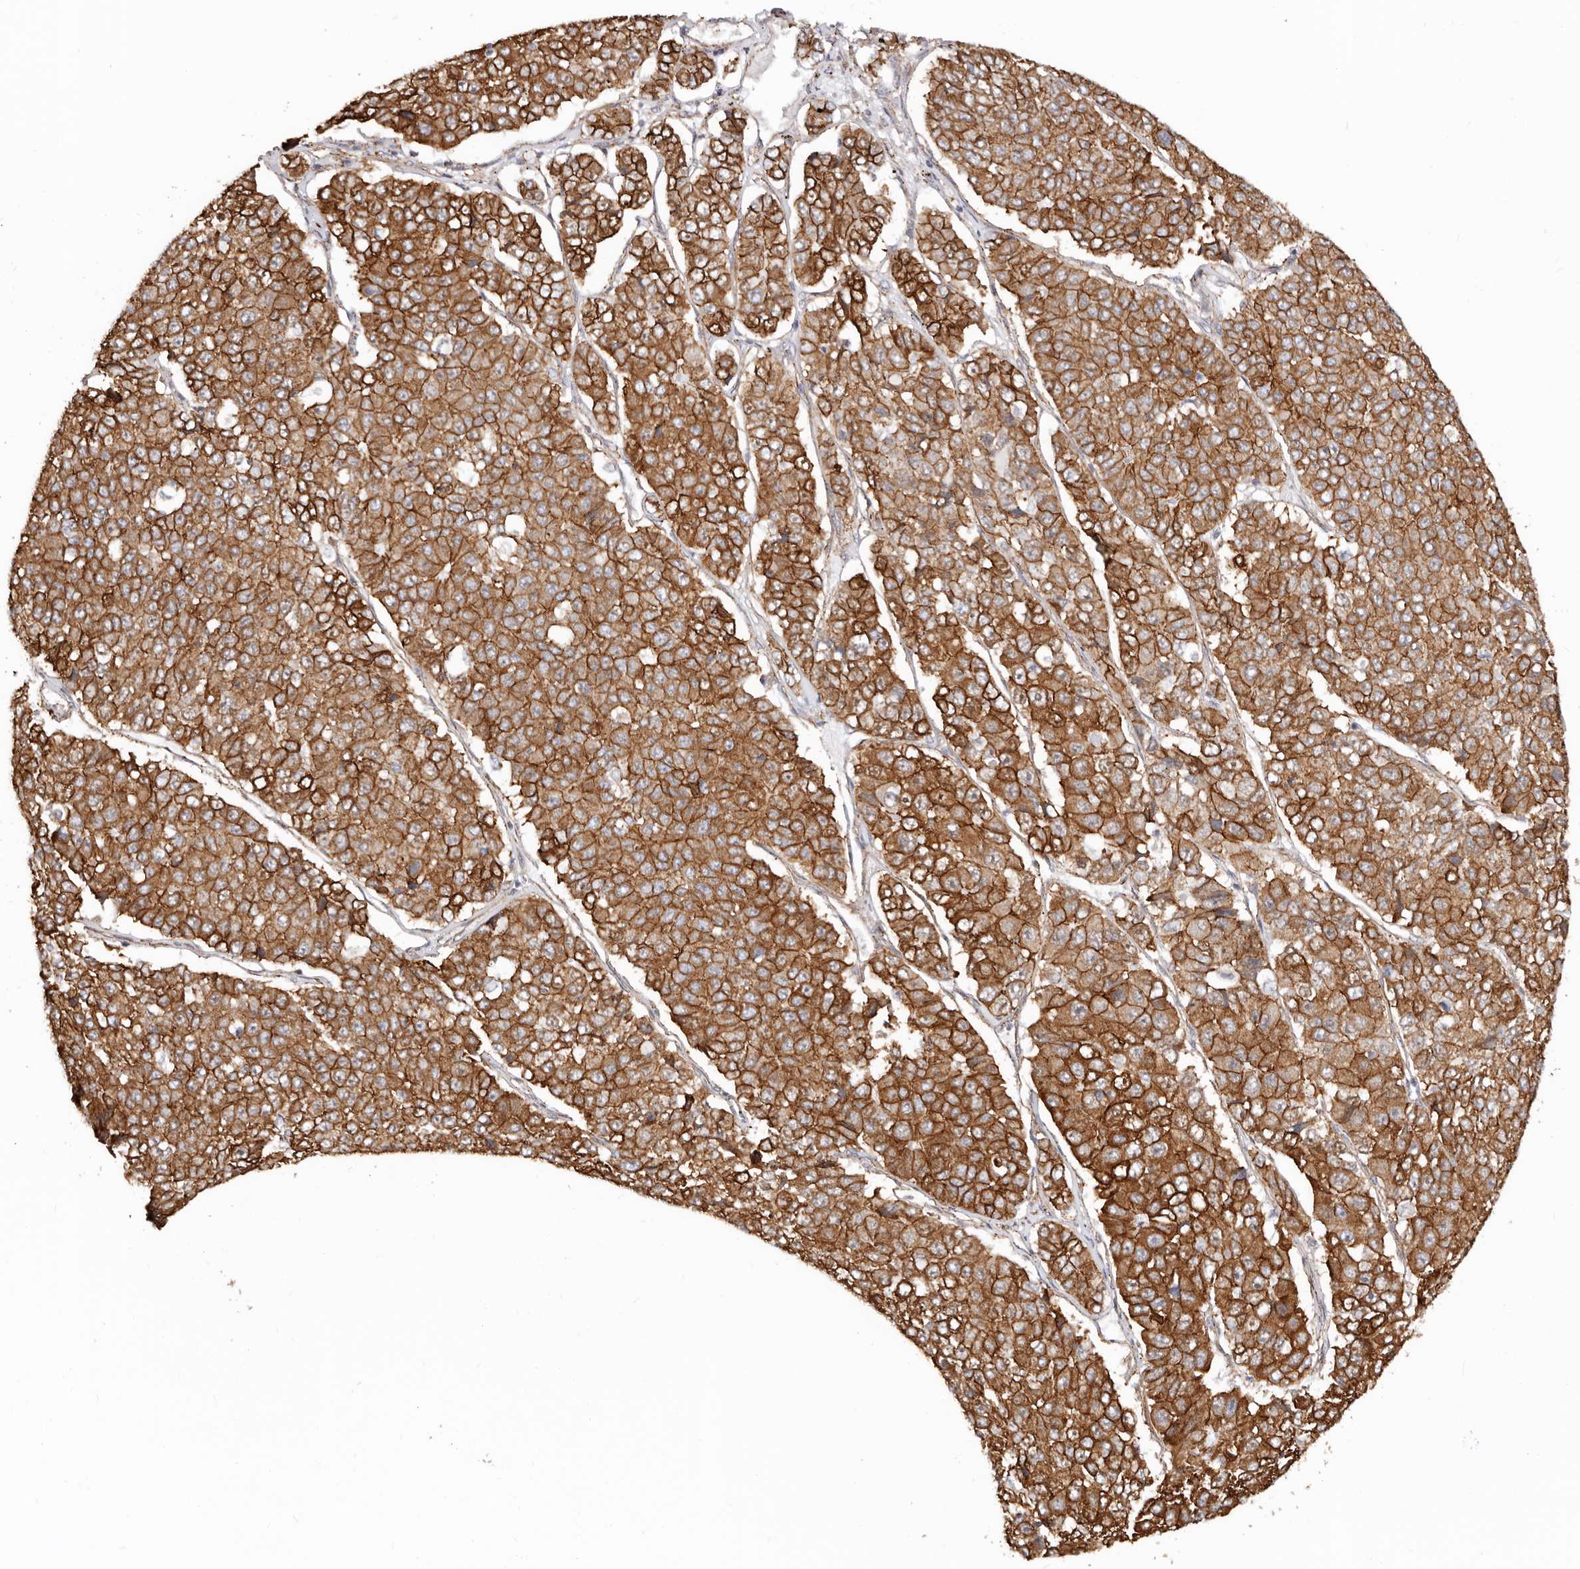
{"staining": {"intensity": "strong", "quantity": ">75%", "location": "cytoplasmic/membranous"}, "tissue": "pancreatic cancer", "cell_type": "Tumor cells", "image_type": "cancer", "snomed": [{"axis": "morphology", "description": "Adenocarcinoma, NOS"}, {"axis": "topography", "description": "Pancreas"}], "caption": "Protein expression by immunohistochemistry exhibits strong cytoplasmic/membranous positivity in about >75% of tumor cells in pancreatic adenocarcinoma.", "gene": "CTNNB1", "patient": {"sex": "male", "age": 50}}